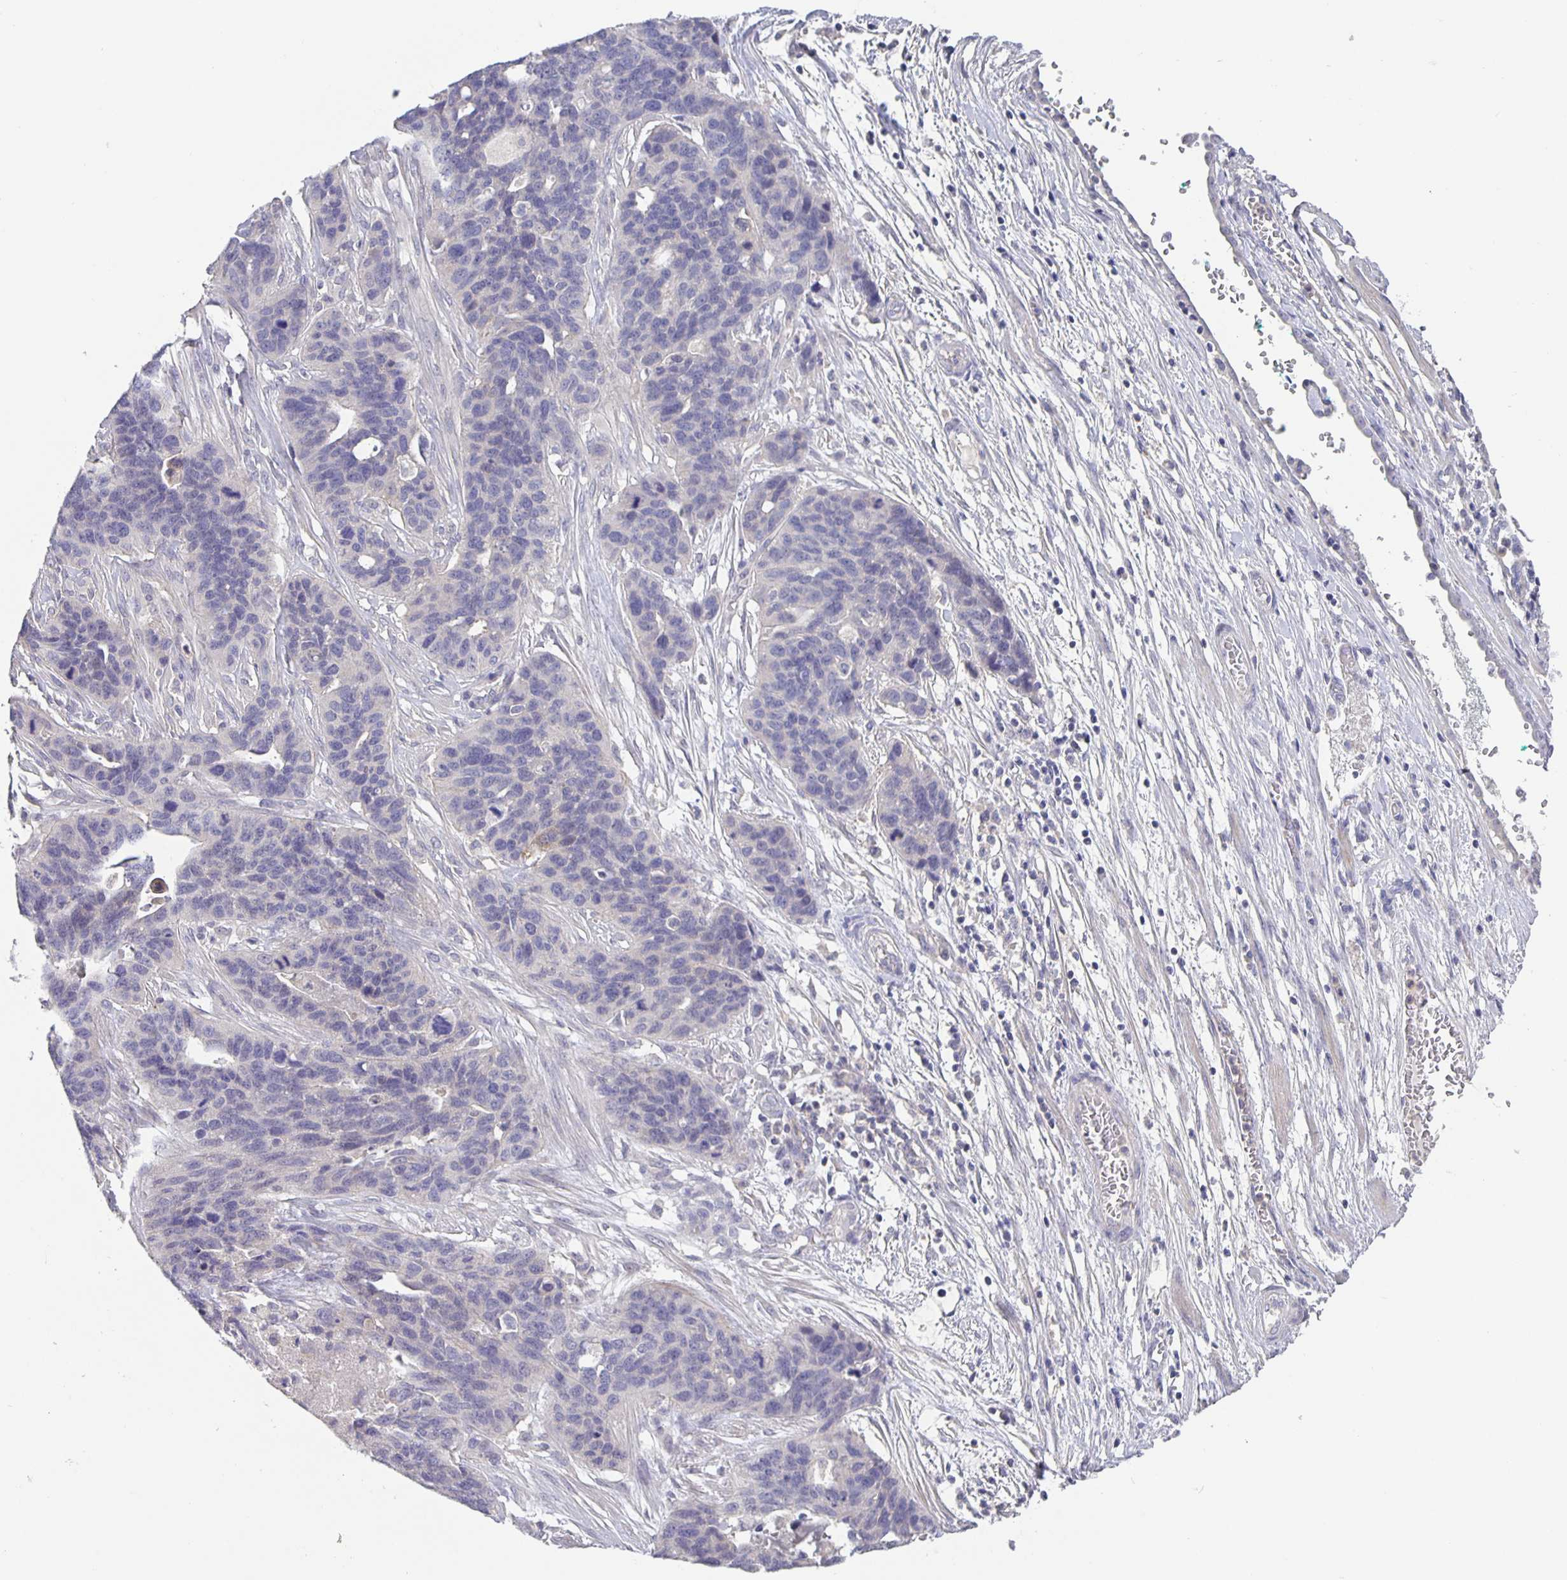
{"staining": {"intensity": "negative", "quantity": "none", "location": "none"}, "tissue": "ovarian cancer", "cell_type": "Tumor cells", "image_type": "cancer", "snomed": [{"axis": "morphology", "description": "Cystadenocarcinoma, serous, NOS"}, {"axis": "topography", "description": "Ovary"}], "caption": "This is a micrograph of IHC staining of ovarian cancer, which shows no expression in tumor cells.", "gene": "GDF15", "patient": {"sex": "female", "age": 64}}